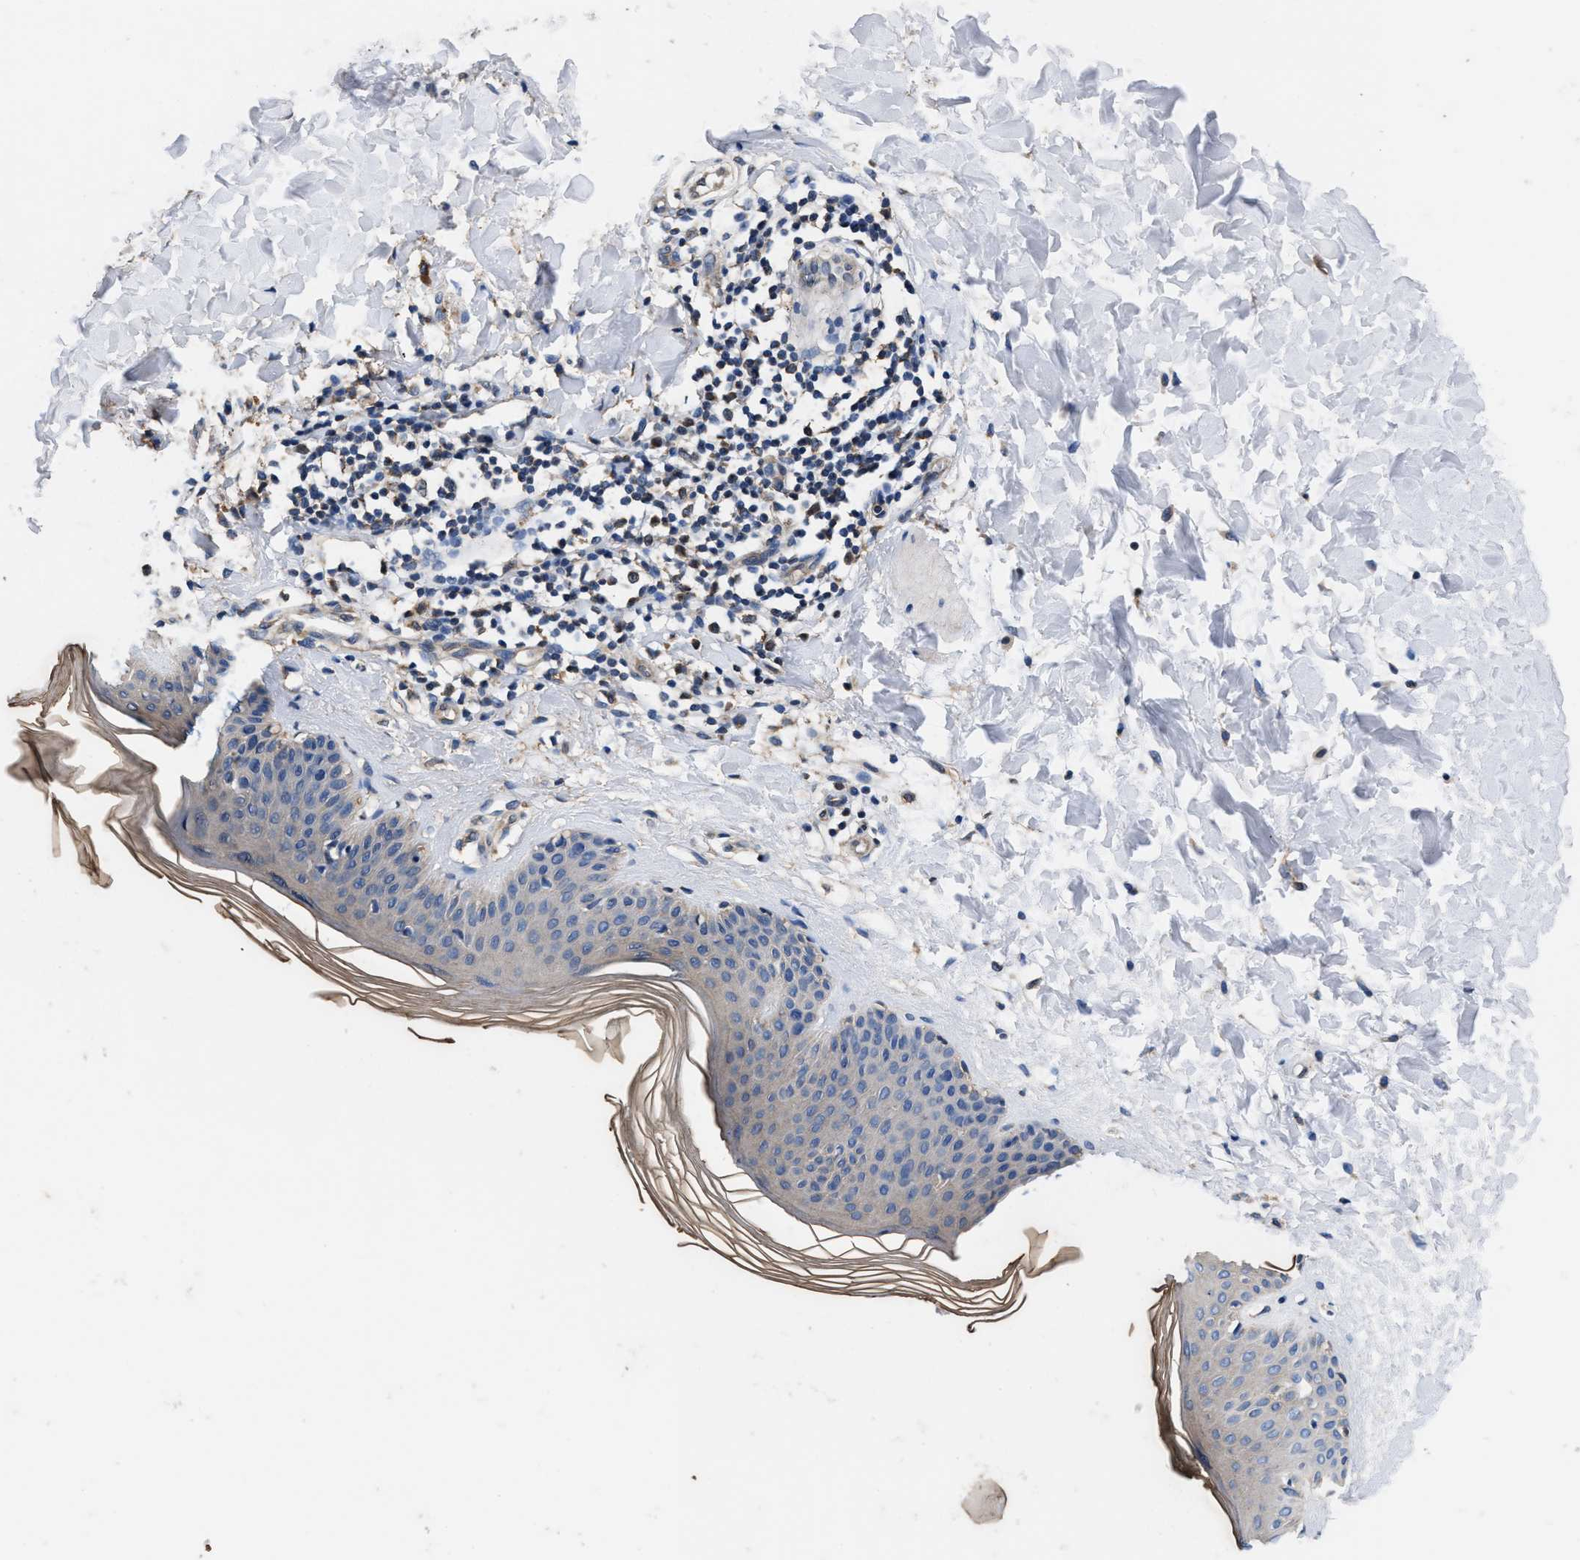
{"staining": {"intensity": "weak", "quantity": ">75%", "location": "cytoplasmic/membranous"}, "tissue": "skin", "cell_type": "Fibroblasts", "image_type": "normal", "snomed": [{"axis": "morphology", "description": "Normal tissue, NOS"}, {"axis": "morphology", "description": "Malignant melanoma, Metastatic site"}, {"axis": "topography", "description": "Skin"}], "caption": "The immunohistochemical stain shows weak cytoplasmic/membranous staining in fibroblasts of normal skin. Ihc stains the protein in brown and the nuclei are stained blue.", "gene": "ACLY", "patient": {"sex": "male", "age": 41}}